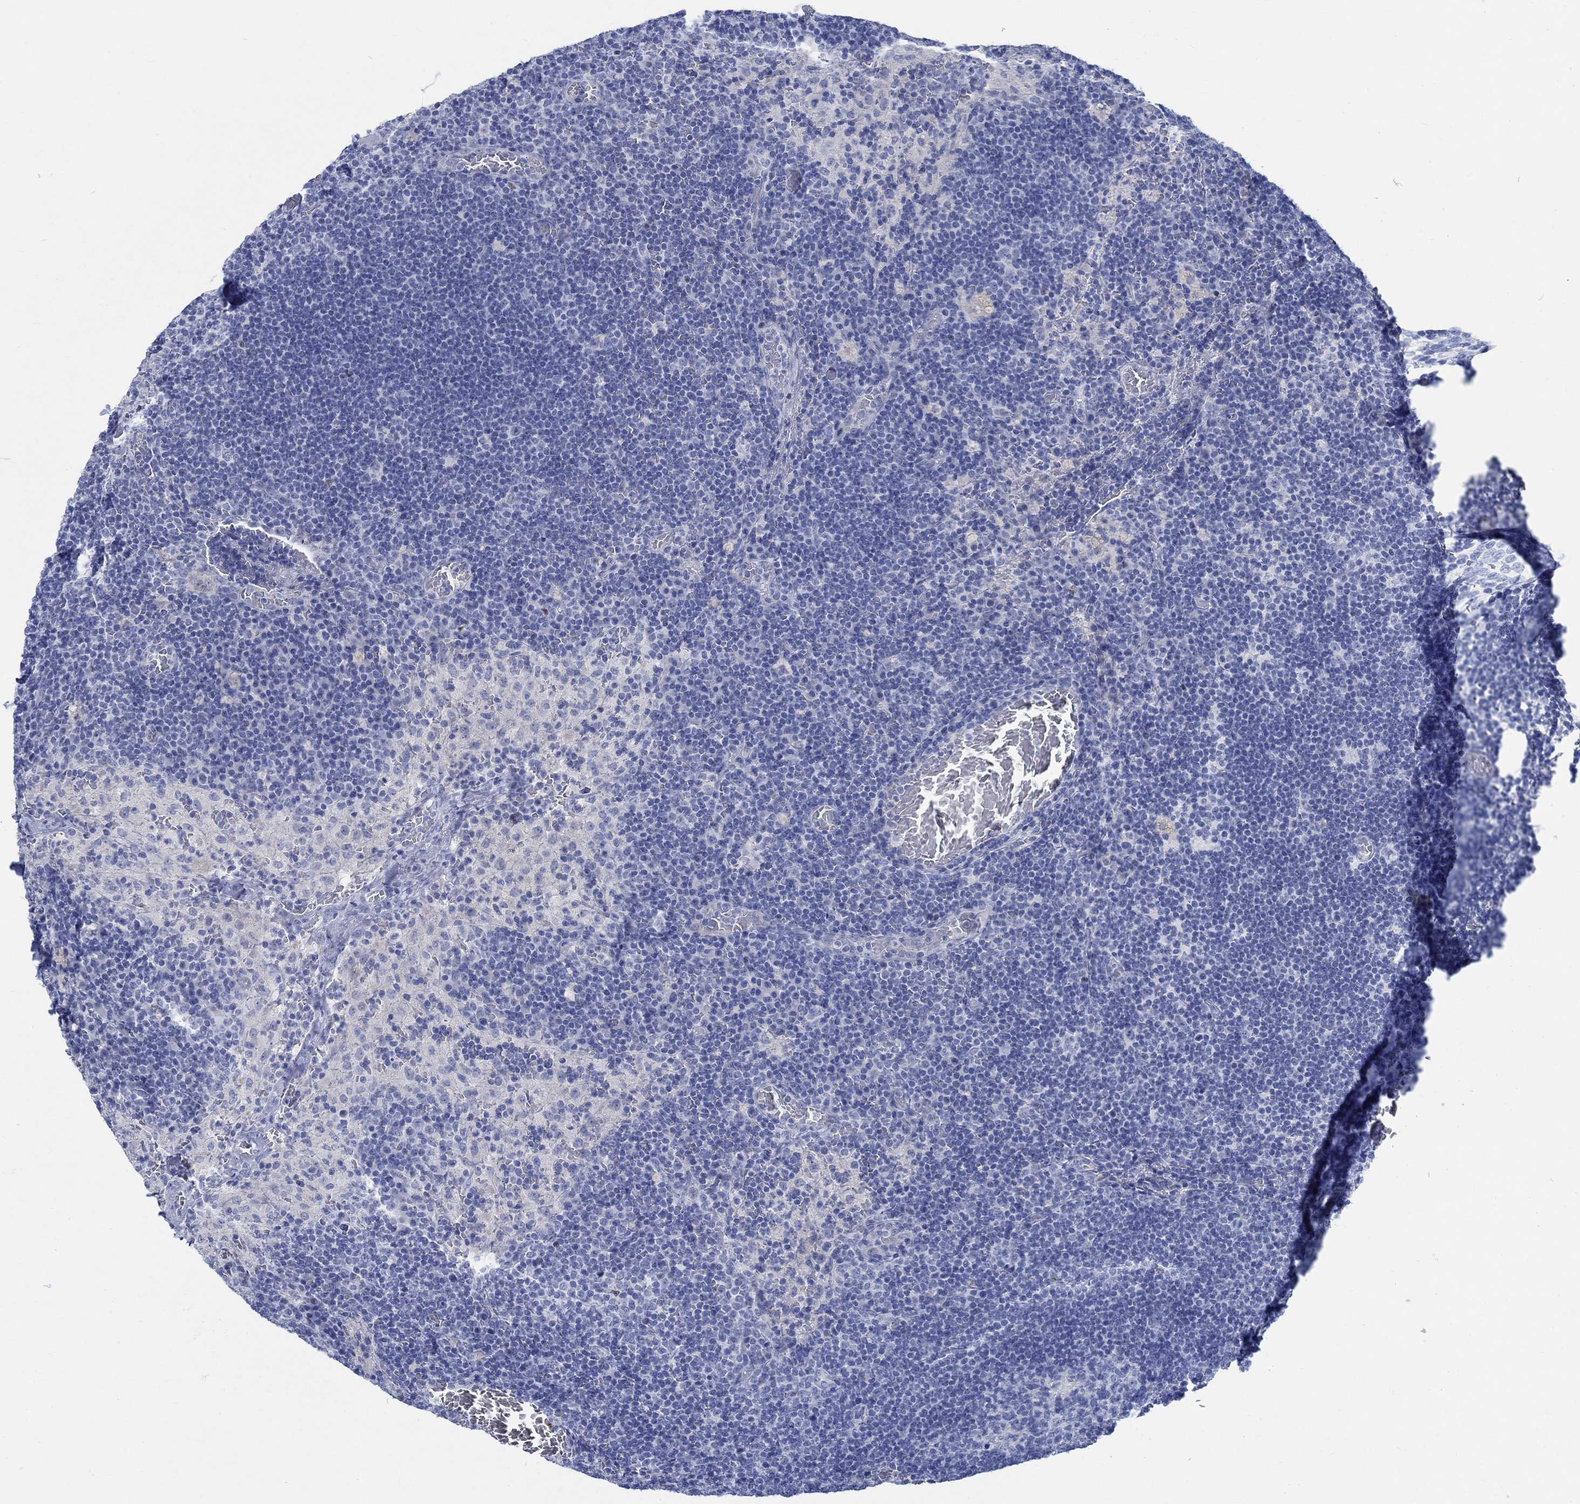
{"staining": {"intensity": "negative", "quantity": "none", "location": "none"}, "tissue": "lymph node", "cell_type": "Germinal center cells", "image_type": "normal", "snomed": [{"axis": "morphology", "description": "Normal tissue, NOS"}, {"axis": "topography", "description": "Lymph node"}], "caption": "Germinal center cells show no significant protein expression in normal lymph node. (DAB (3,3'-diaminobenzidine) immunohistochemistry (IHC) with hematoxylin counter stain).", "gene": "RBM20", "patient": {"sex": "male", "age": 63}}